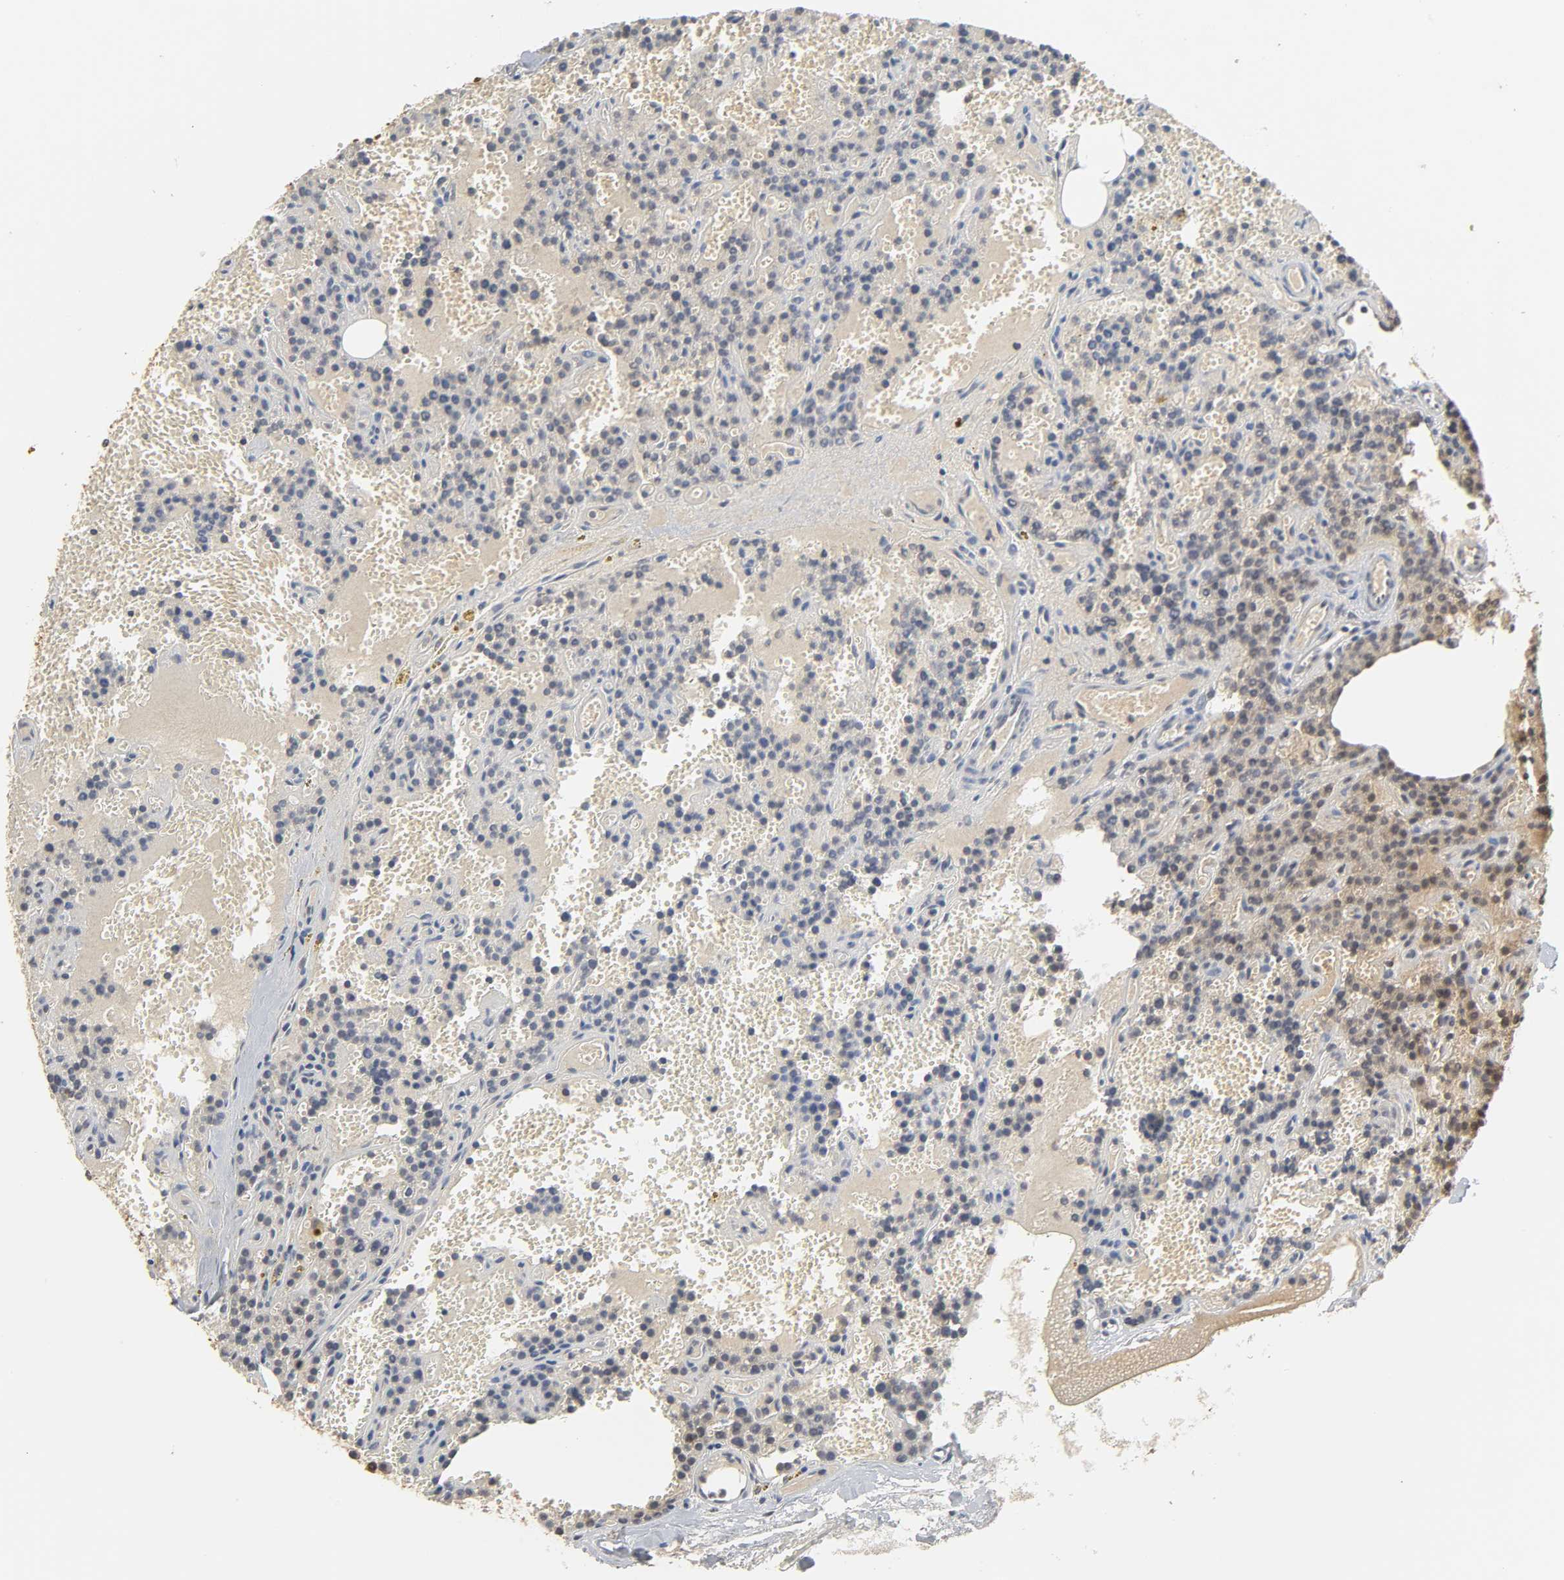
{"staining": {"intensity": "strong", "quantity": ">75%", "location": "cytoplasmic/membranous"}, "tissue": "parathyroid gland", "cell_type": "Glandular cells", "image_type": "normal", "snomed": [{"axis": "morphology", "description": "Normal tissue, NOS"}, {"axis": "topography", "description": "Parathyroid gland"}], "caption": "High-power microscopy captured an immunohistochemistry (IHC) histopathology image of benign parathyroid gland, revealing strong cytoplasmic/membranous expression in approximately >75% of glandular cells.", "gene": "MIF", "patient": {"sex": "male", "age": 25}}